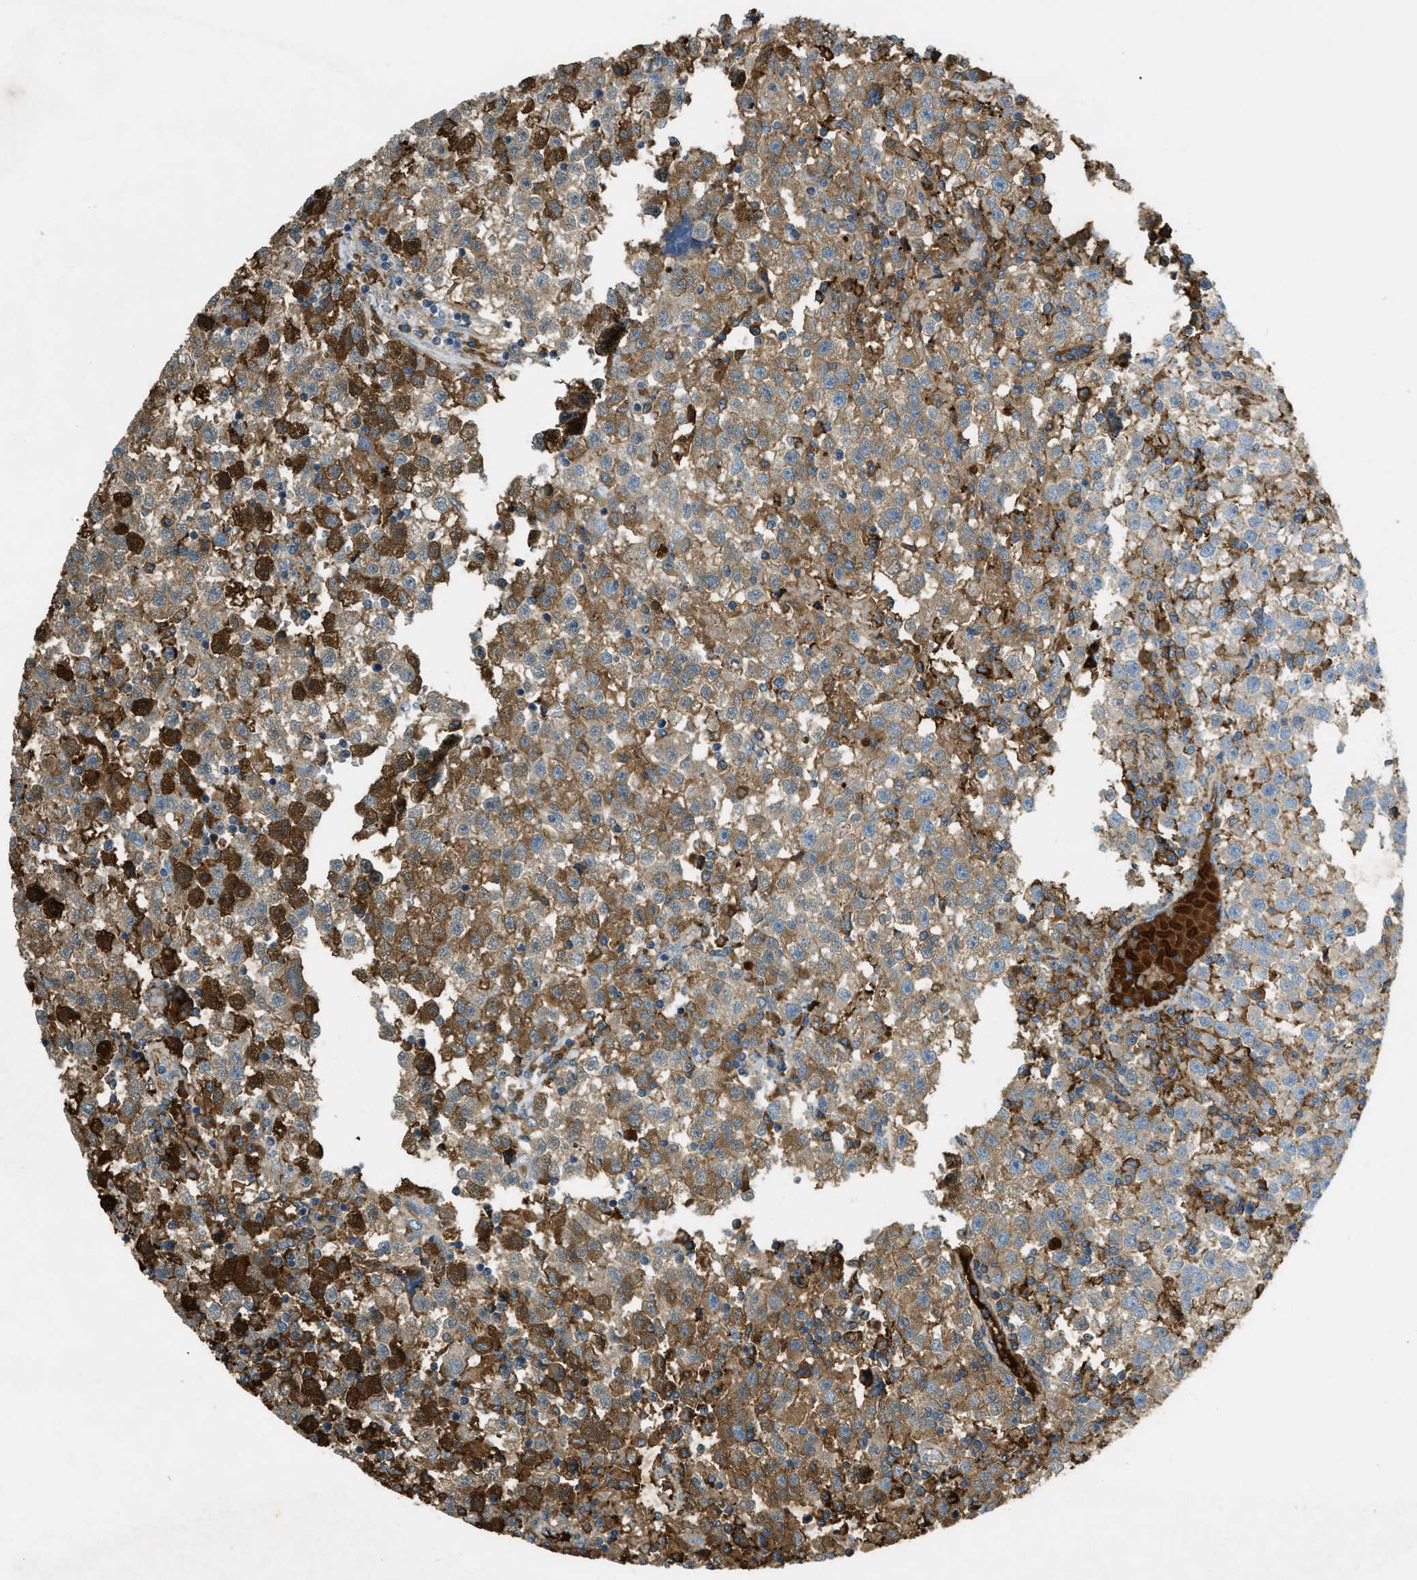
{"staining": {"intensity": "strong", "quantity": ">75%", "location": "cytoplasmic/membranous"}, "tissue": "testis cancer", "cell_type": "Tumor cells", "image_type": "cancer", "snomed": [{"axis": "morphology", "description": "Seminoma, NOS"}, {"axis": "topography", "description": "Testis"}], "caption": "The immunohistochemical stain labels strong cytoplasmic/membranous positivity in tumor cells of testis cancer (seminoma) tissue.", "gene": "PRTN3", "patient": {"sex": "male", "age": 22}}